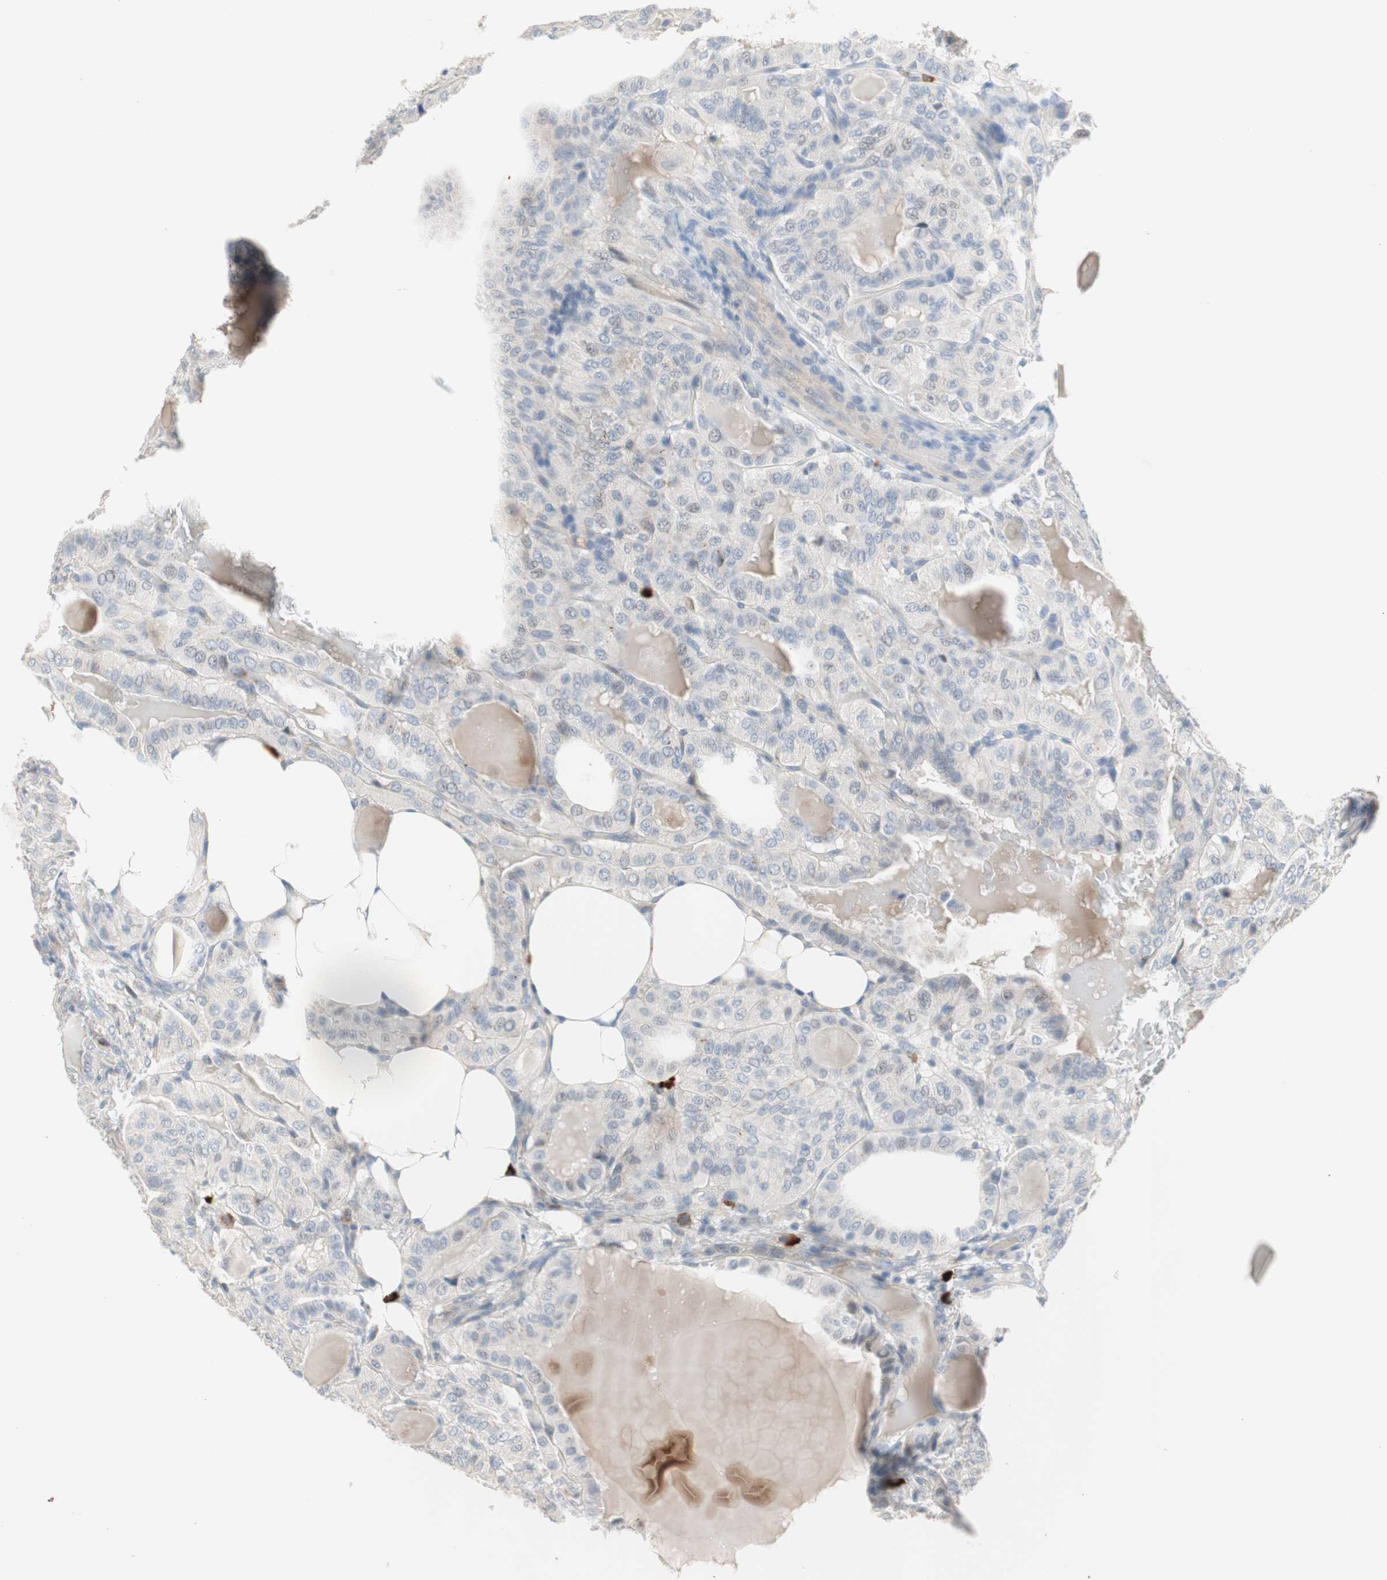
{"staining": {"intensity": "negative", "quantity": "none", "location": "none"}, "tissue": "thyroid cancer", "cell_type": "Tumor cells", "image_type": "cancer", "snomed": [{"axis": "morphology", "description": "Papillary adenocarcinoma, NOS"}, {"axis": "topography", "description": "Thyroid gland"}], "caption": "Thyroid cancer was stained to show a protein in brown. There is no significant positivity in tumor cells. (DAB immunohistochemistry visualized using brightfield microscopy, high magnification).", "gene": "PDZK1", "patient": {"sex": "male", "age": 77}}